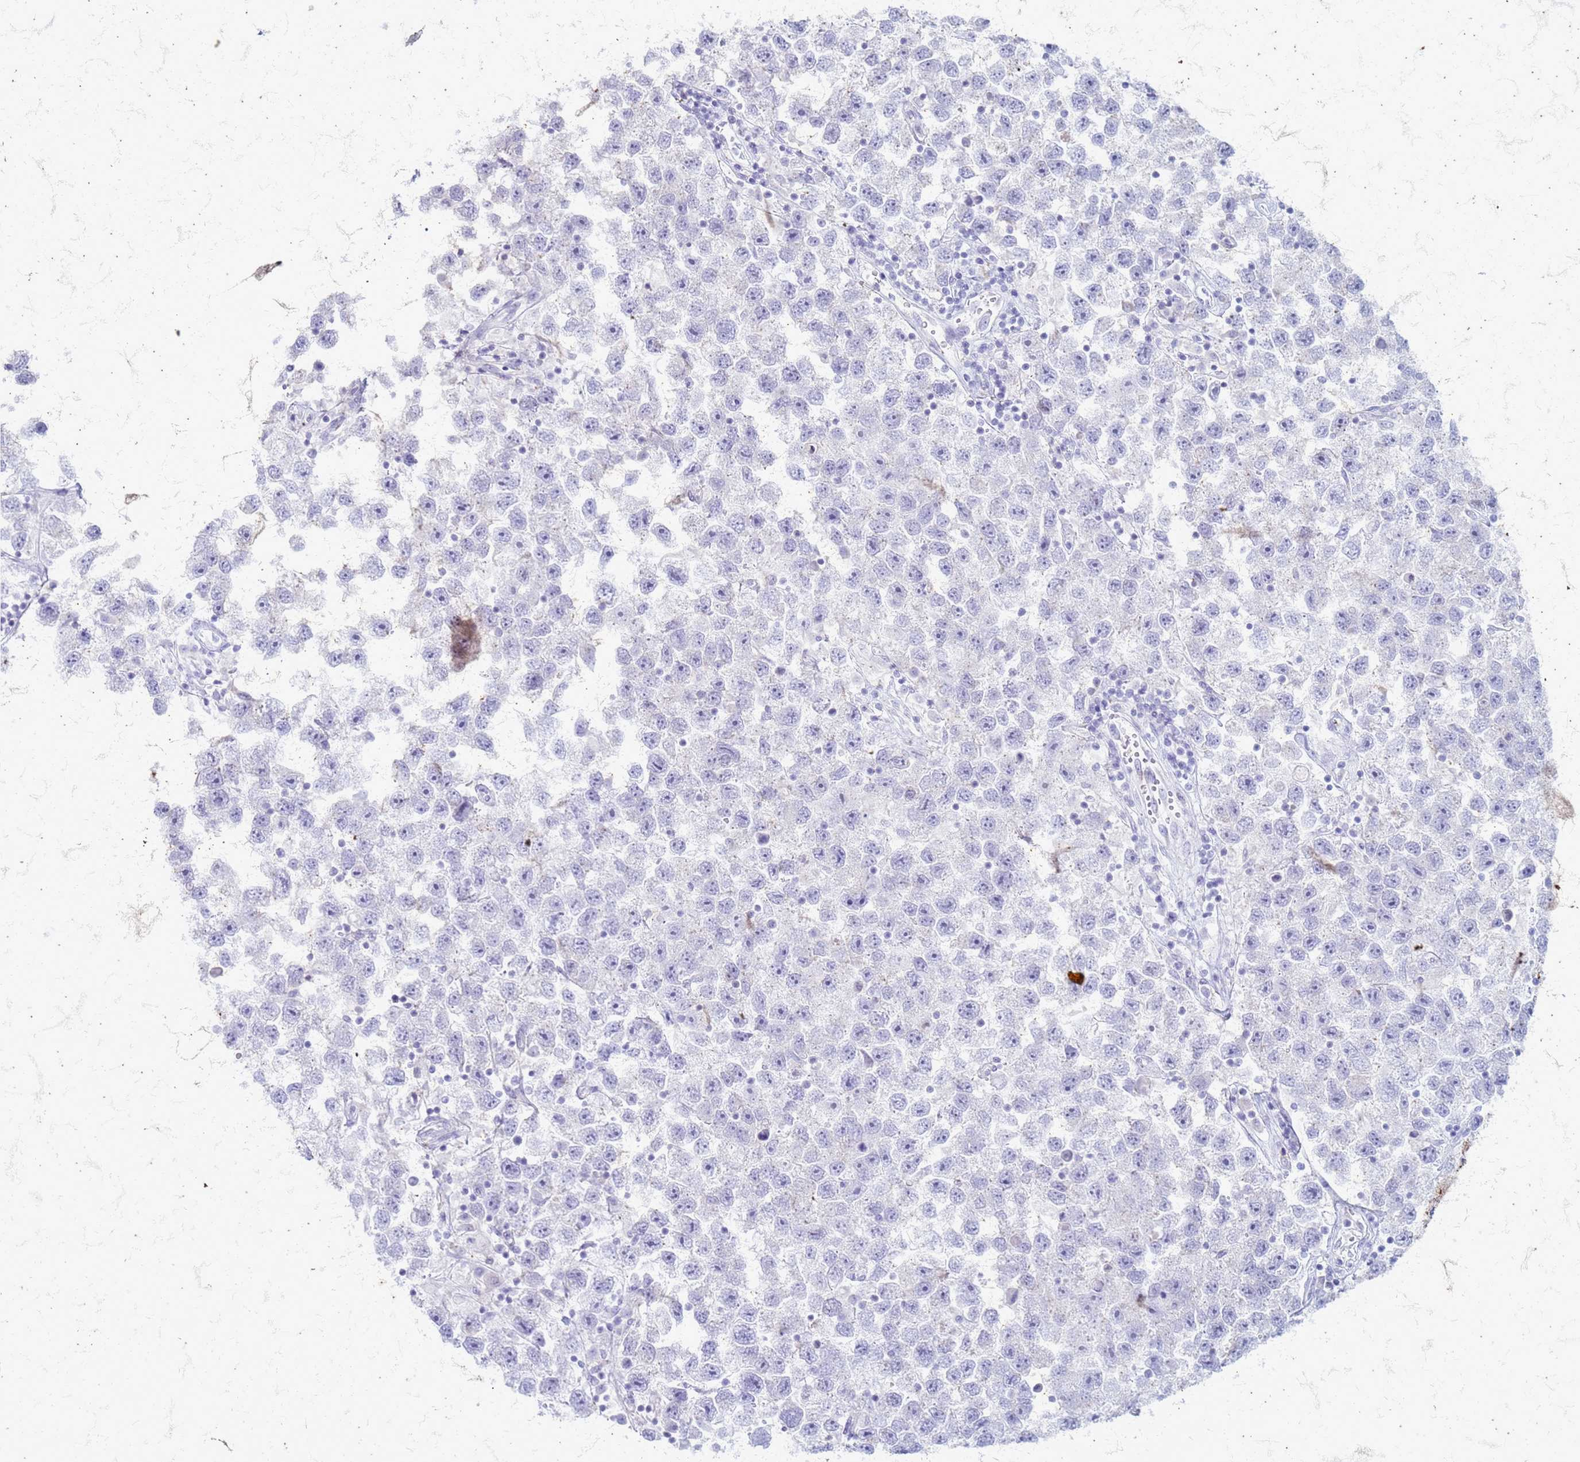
{"staining": {"intensity": "negative", "quantity": "none", "location": "none"}, "tissue": "testis cancer", "cell_type": "Tumor cells", "image_type": "cancer", "snomed": [{"axis": "morphology", "description": "Seminoma, NOS"}, {"axis": "topography", "description": "Testis"}], "caption": "The immunohistochemistry (IHC) micrograph has no significant positivity in tumor cells of seminoma (testis) tissue.", "gene": "SUCO", "patient": {"sex": "male", "age": 26}}